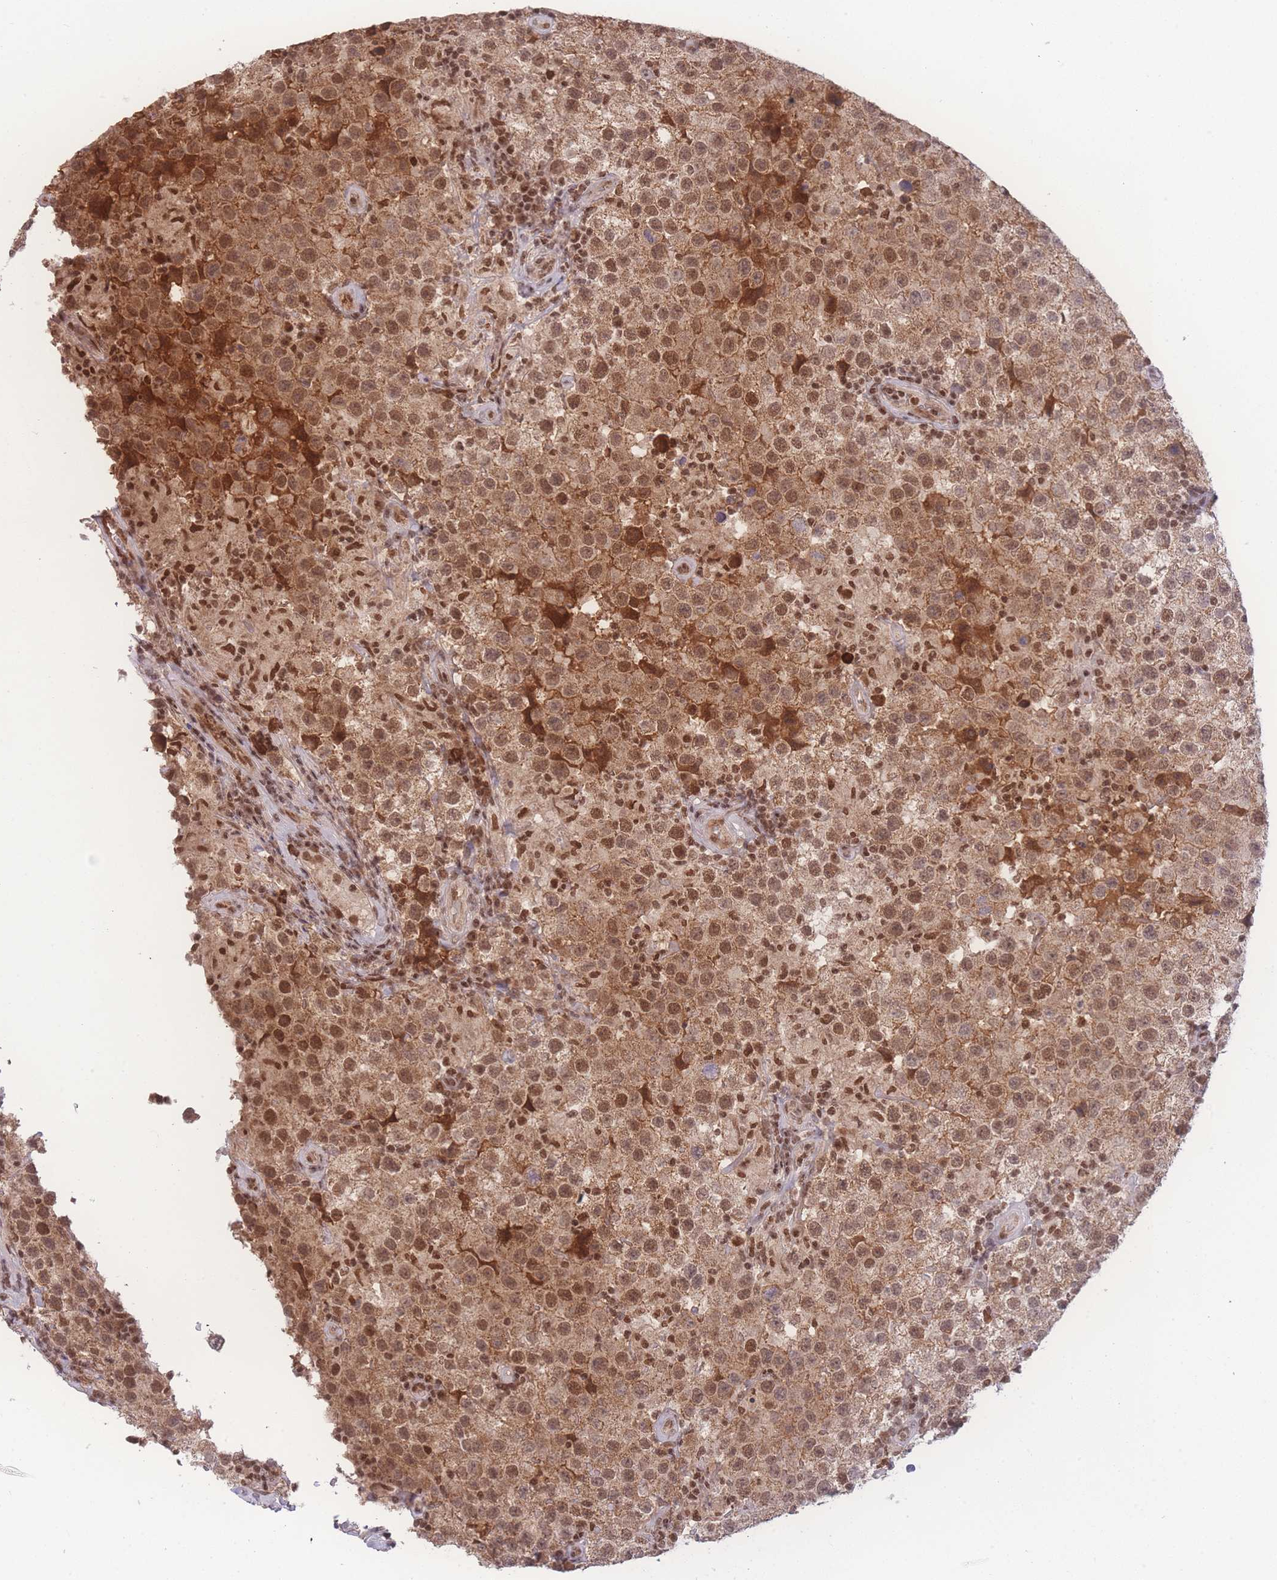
{"staining": {"intensity": "moderate", "quantity": ">75%", "location": "cytoplasmic/membranous,nuclear"}, "tissue": "testis cancer", "cell_type": "Tumor cells", "image_type": "cancer", "snomed": [{"axis": "morphology", "description": "Seminoma, NOS"}, {"axis": "morphology", "description": "Carcinoma, Embryonal, NOS"}, {"axis": "topography", "description": "Testis"}], "caption": "This is a photomicrograph of immunohistochemistry (IHC) staining of testis cancer (embryonal carcinoma), which shows moderate staining in the cytoplasmic/membranous and nuclear of tumor cells.", "gene": "RAVER1", "patient": {"sex": "male", "age": 41}}